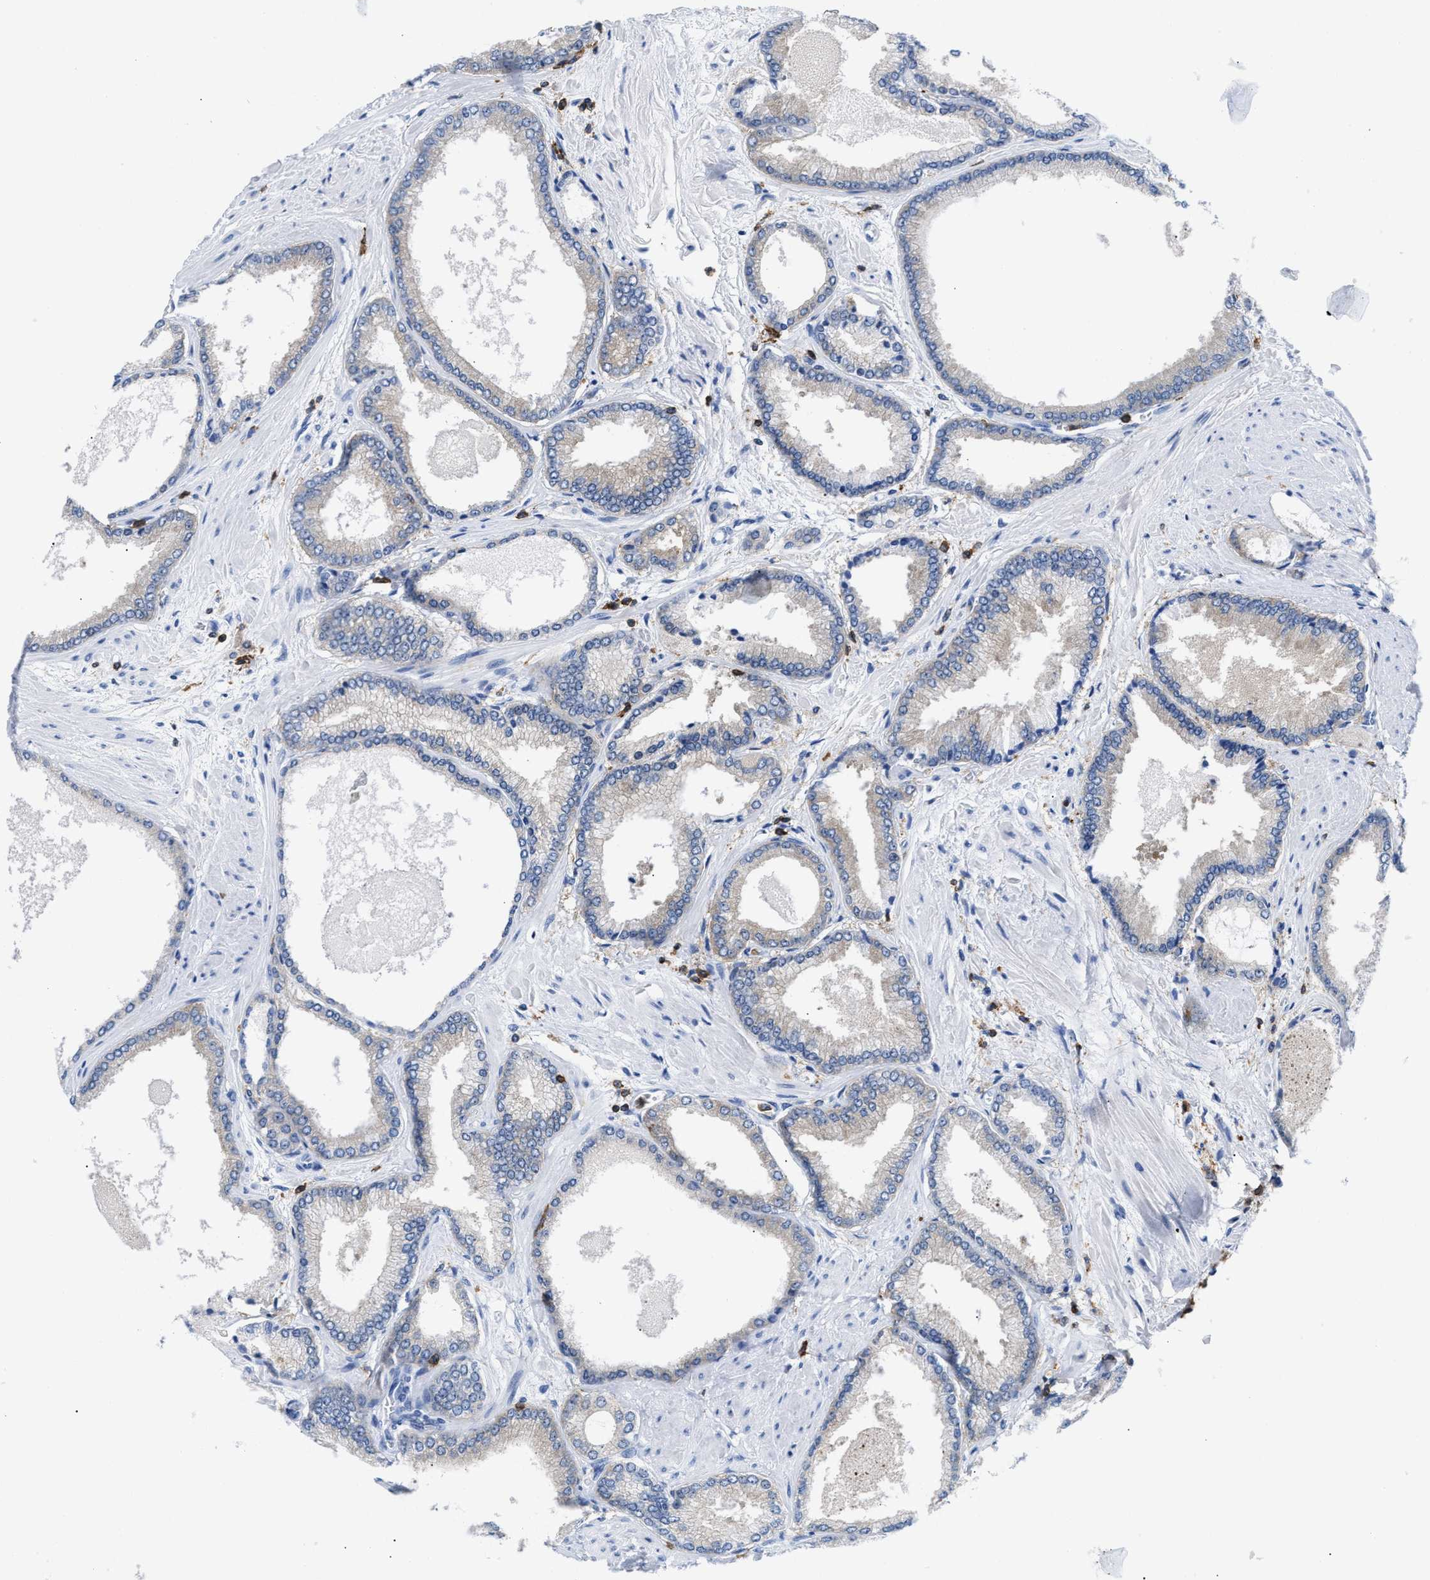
{"staining": {"intensity": "negative", "quantity": "none", "location": "none"}, "tissue": "prostate cancer", "cell_type": "Tumor cells", "image_type": "cancer", "snomed": [{"axis": "morphology", "description": "Adenocarcinoma, High grade"}, {"axis": "topography", "description": "Prostate"}], "caption": "Photomicrograph shows no significant protein expression in tumor cells of adenocarcinoma (high-grade) (prostate). Nuclei are stained in blue.", "gene": "LCP1", "patient": {"sex": "male", "age": 61}}